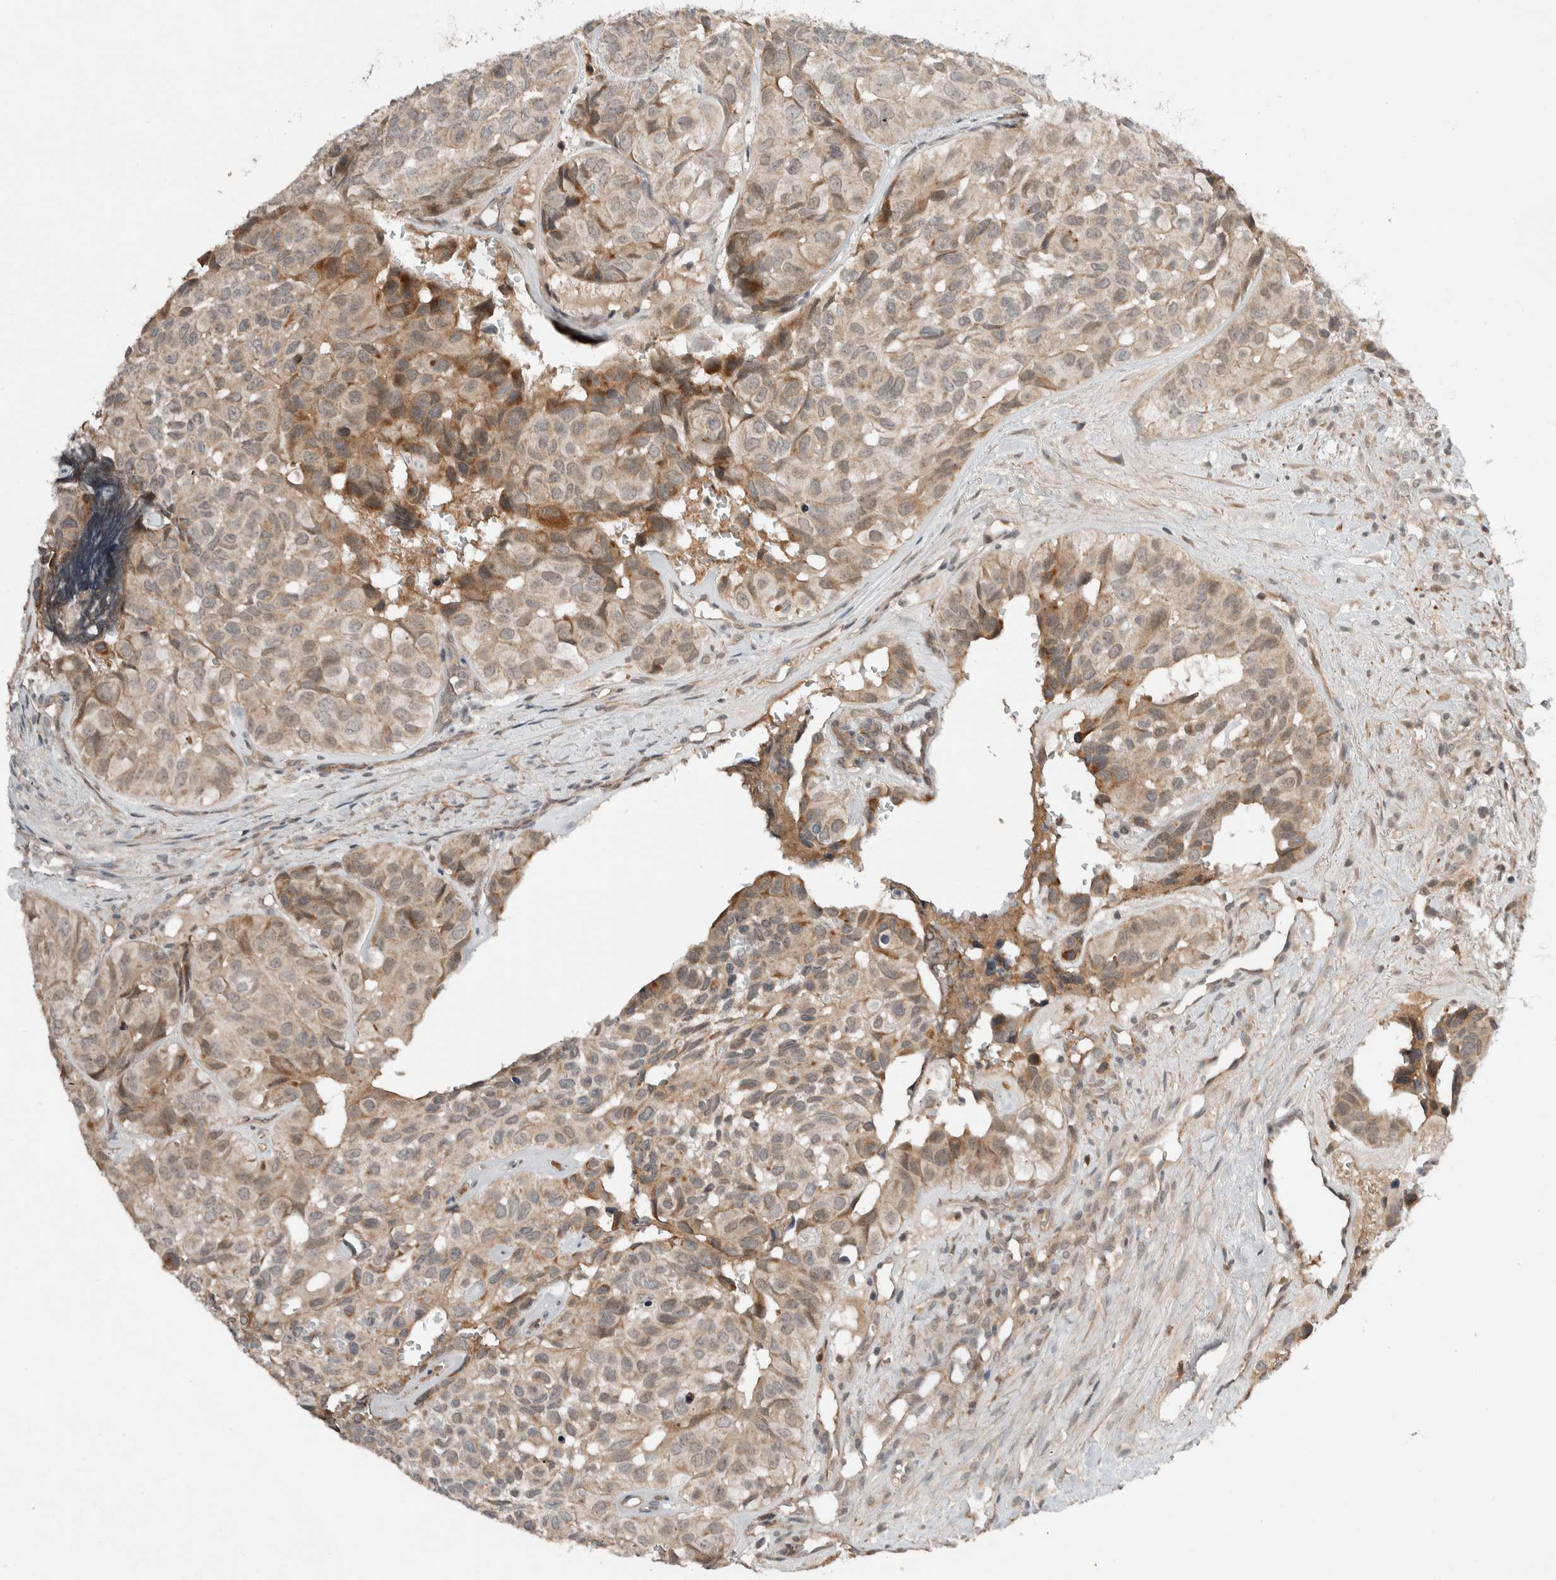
{"staining": {"intensity": "weak", "quantity": ">75%", "location": "cytoplasmic/membranous"}, "tissue": "head and neck cancer", "cell_type": "Tumor cells", "image_type": "cancer", "snomed": [{"axis": "morphology", "description": "Adenocarcinoma, NOS"}, {"axis": "topography", "description": "Salivary gland, NOS"}, {"axis": "topography", "description": "Head-Neck"}], "caption": "A histopathology image of human adenocarcinoma (head and neck) stained for a protein demonstrates weak cytoplasmic/membranous brown staining in tumor cells. The staining is performed using DAB brown chromogen to label protein expression. The nuclei are counter-stained blue using hematoxylin.", "gene": "ARMC7", "patient": {"sex": "female", "age": 76}}